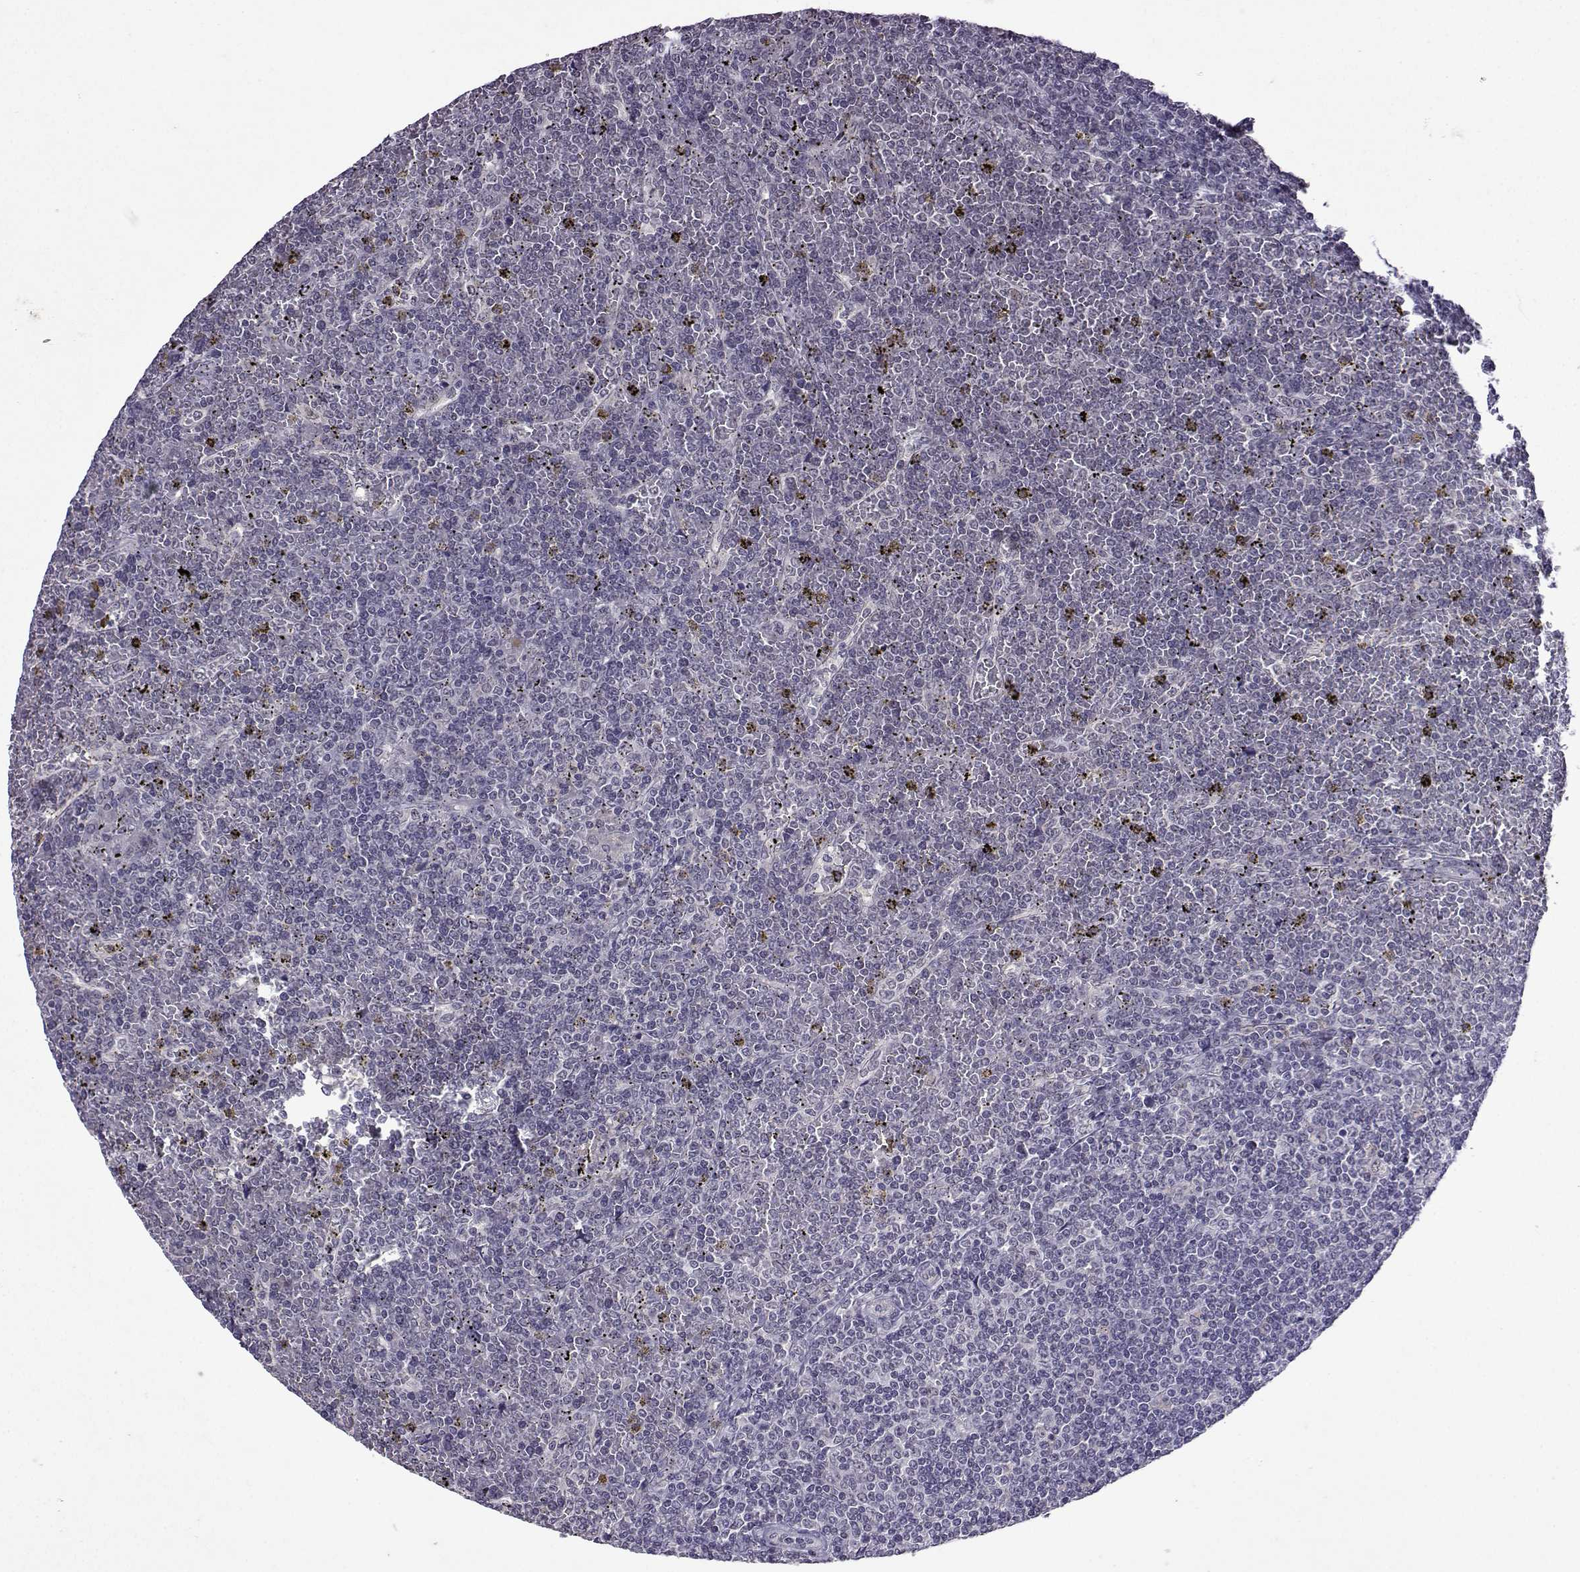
{"staining": {"intensity": "negative", "quantity": "none", "location": "none"}, "tissue": "lymphoma", "cell_type": "Tumor cells", "image_type": "cancer", "snomed": [{"axis": "morphology", "description": "Malignant lymphoma, non-Hodgkin's type, Low grade"}, {"axis": "topography", "description": "Spleen"}], "caption": "Lymphoma was stained to show a protein in brown. There is no significant staining in tumor cells.", "gene": "CCL28", "patient": {"sex": "female", "age": 19}}